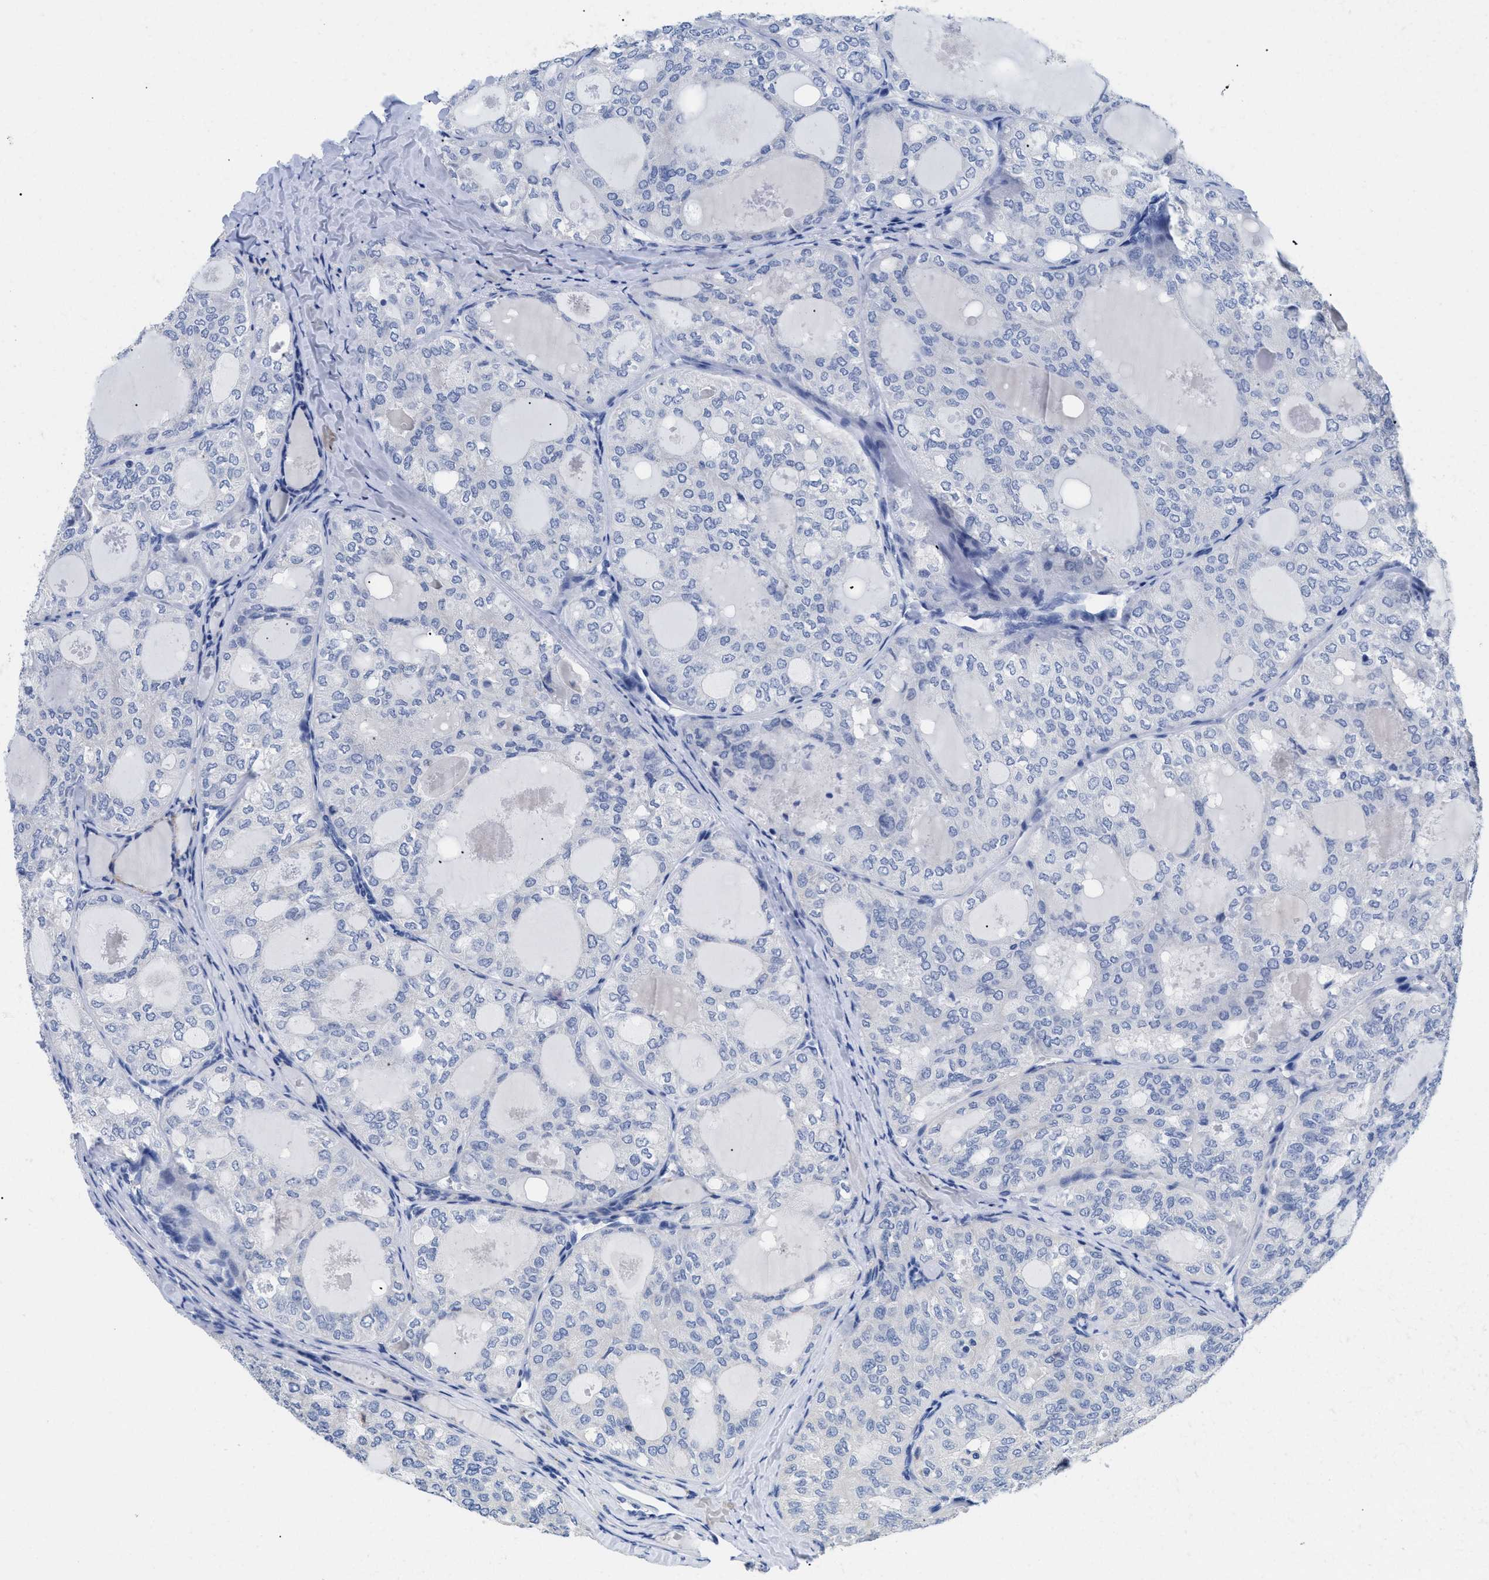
{"staining": {"intensity": "negative", "quantity": "none", "location": "none"}, "tissue": "thyroid cancer", "cell_type": "Tumor cells", "image_type": "cancer", "snomed": [{"axis": "morphology", "description": "Follicular adenoma carcinoma, NOS"}, {"axis": "topography", "description": "Thyroid gland"}], "caption": "The micrograph displays no significant staining in tumor cells of follicular adenoma carcinoma (thyroid).", "gene": "APOBEC2", "patient": {"sex": "male", "age": 75}}